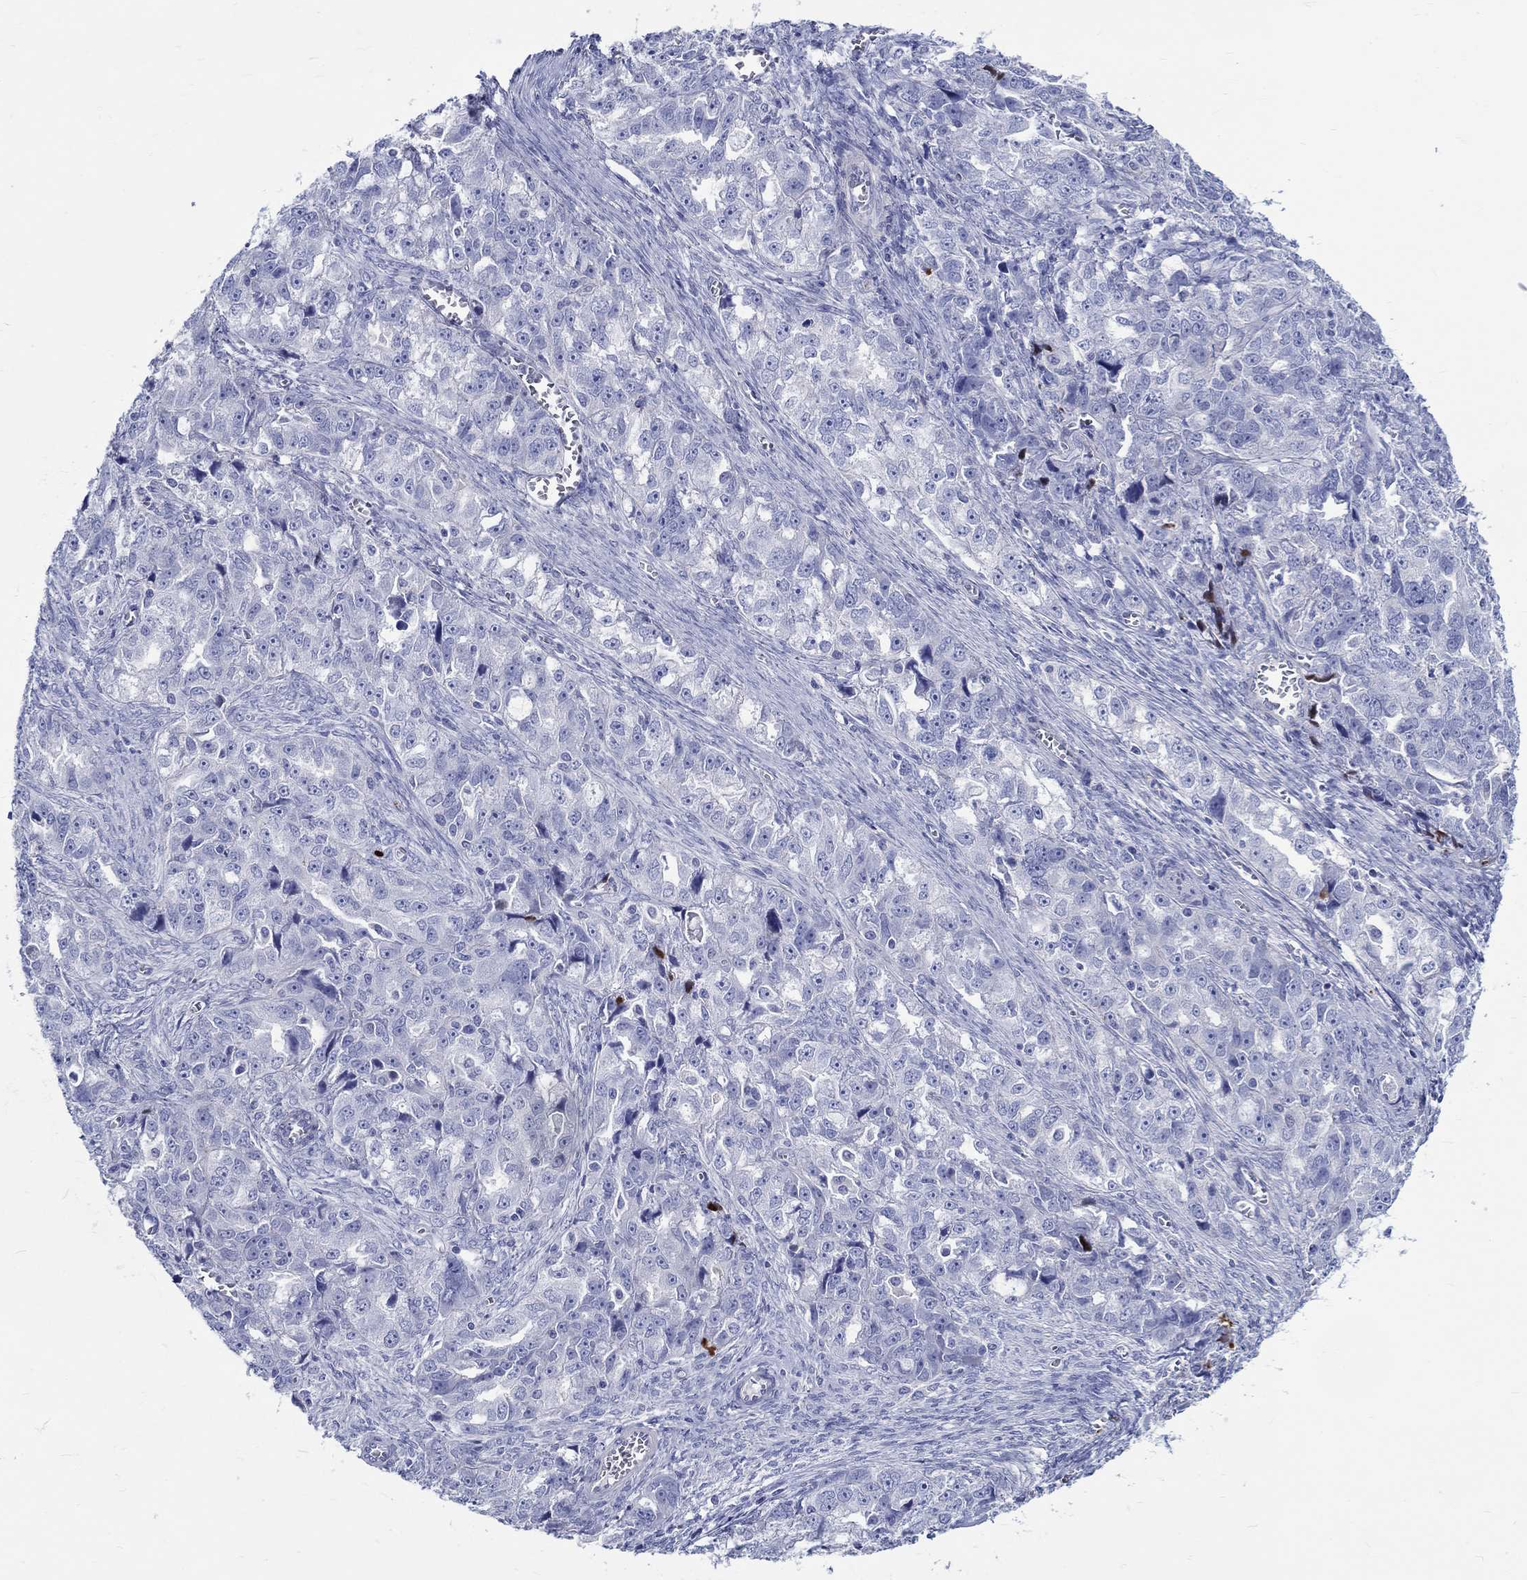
{"staining": {"intensity": "negative", "quantity": "none", "location": "none"}, "tissue": "ovarian cancer", "cell_type": "Tumor cells", "image_type": "cancer", "snomed": [{"axis": "morphology", "description": "Cystadenocarcinoma, serous, NOS"}, {"axis": "topography", "description": "Ovary"}], "caption": "This is an immunohistochemistry (IHC) photomicrograph of serous cystadenocarcinoma (ovarian). There is no expression in tumor cells.", "gene": "SH2D7", "patient": {"sex": "female", "age": 51}}